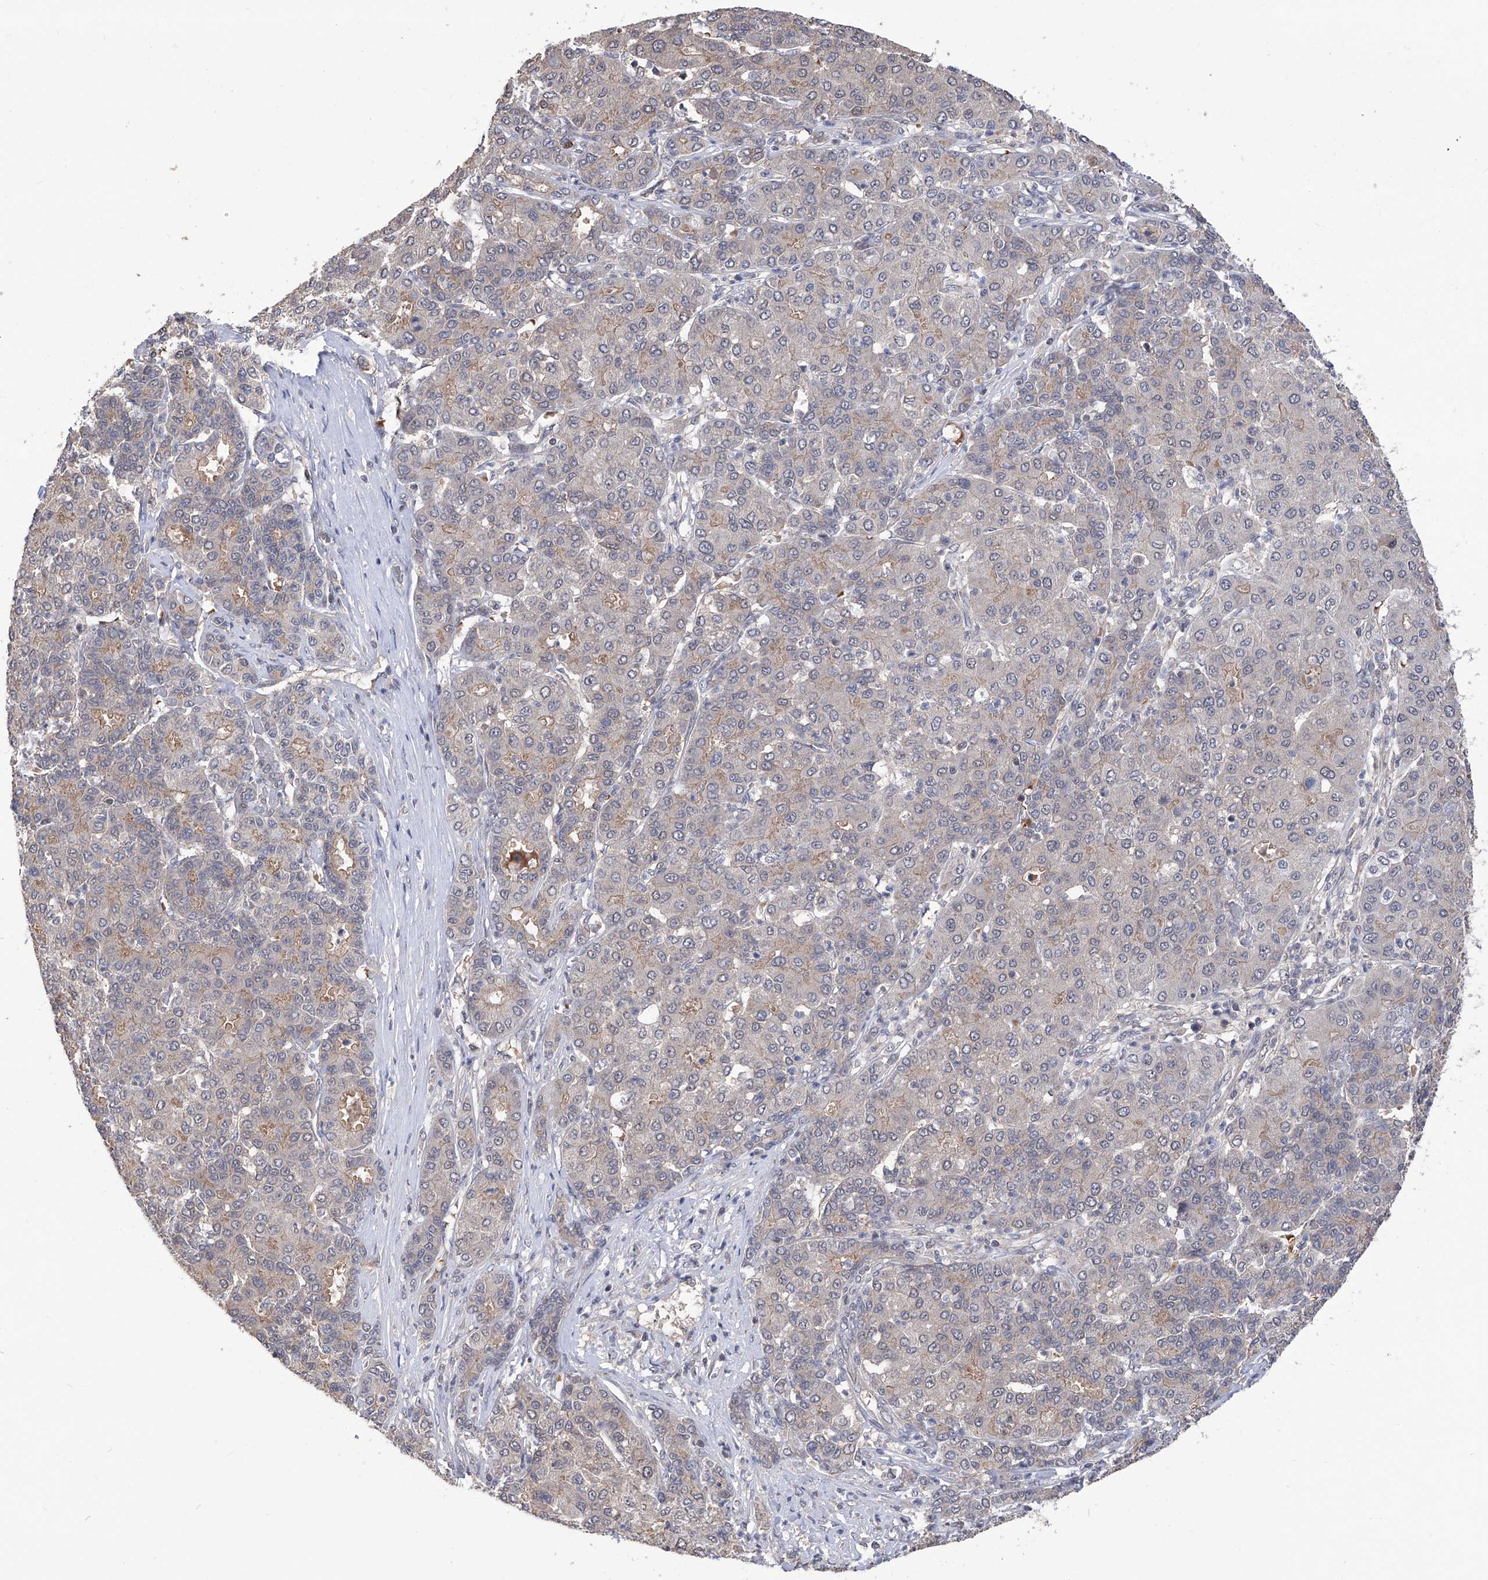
{"staining": {"intensity": "weak", "quantity": "<25%", "location": "cytoplasmic/membranous"}, "tissue": "liver cancer", "cell_type": "Tumor cells", "image_type": "cancer", "snomed": [{"axis": "morphology", "description": "Carcinoma, Hepatocellular, NOS"}, {"axis": "topography", "description": "Liver"}], "caption": "The IHC photomicrograph has no significant positivity in tumor cells of liver cancer tissue.", "gene": "LYSMD4", "patient": {"sex": "male", "age": 65}}